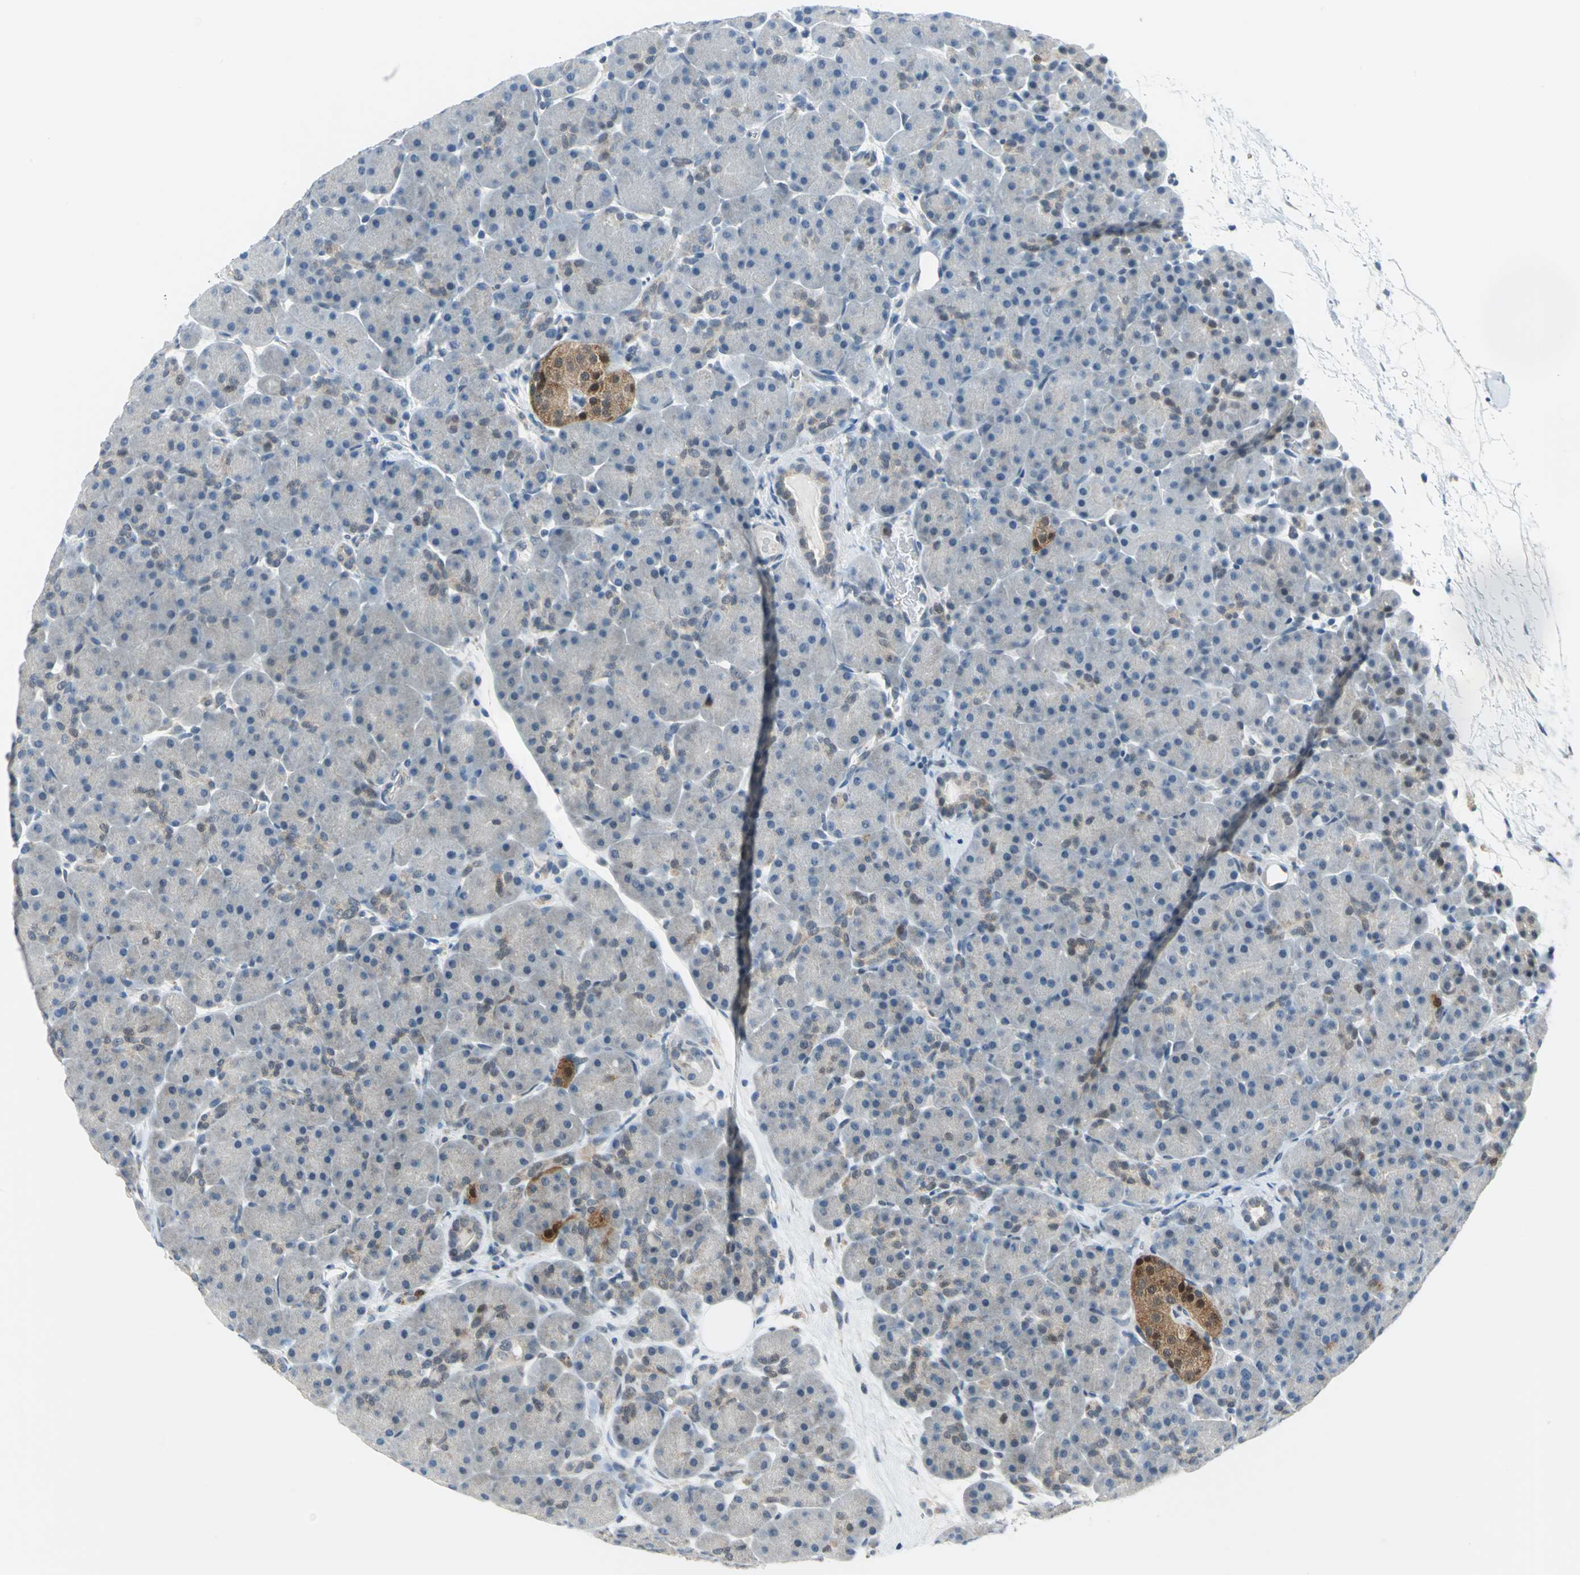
{"staining": {"intensity": "negative", "quantity": "none", "location": "none"}, "tissue": "pancreas", "cell_type": "Exocrine glandular cells", "image_type": "normal", "snomed": [{"axis": "morphology", "description": "Normal tissue, NOS"}, {"axis": "topography", "description": "Pancreas"}], "caption": "Exocrine glandular cells are negative for protein expression in benign human pancreas. (DAB immunohistochemistry visualized using brightfield microscopy, high magnification).", "gene": "PIN1", "patient": {"sex": "male", "age": 66}}